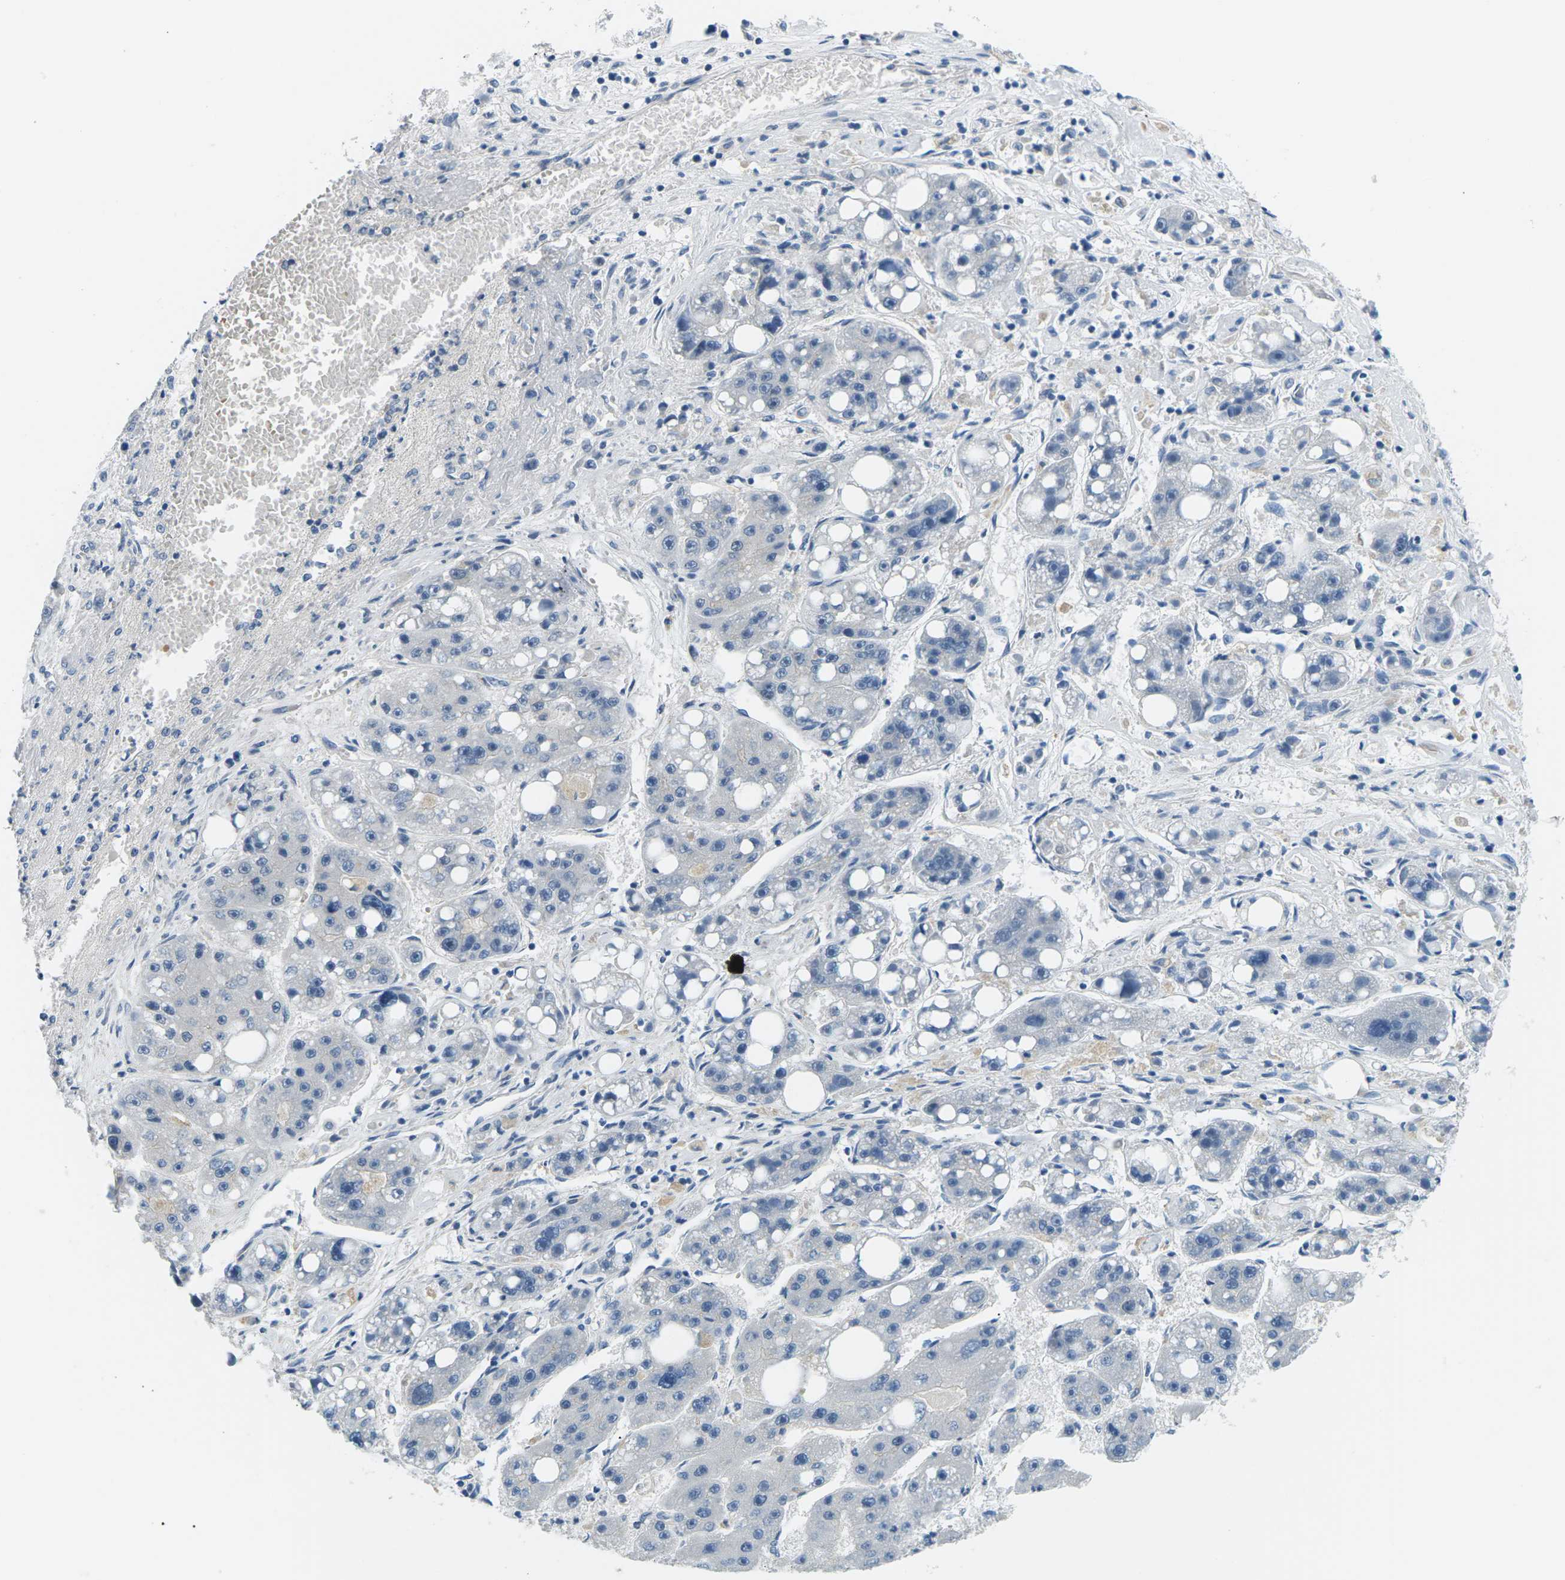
{"staining": {"intensity": "negative", "quantity": "none", "location": "none"}, "tissue": "liver cancer", "cell_type": "Tumor cells", "image_type": "cancer", "snomed": [{"axis": "morphology", "description": "Carcinoma, Hepatocellular, NOS"}, {"axis": "topography", "description": "Liver"}], "caption": "An image of liver cancer stained for a protein demonstrates no brown staining in tumor cells.", "gene": "CTNND1", "patient": {"sex": "female", "age": 61}}